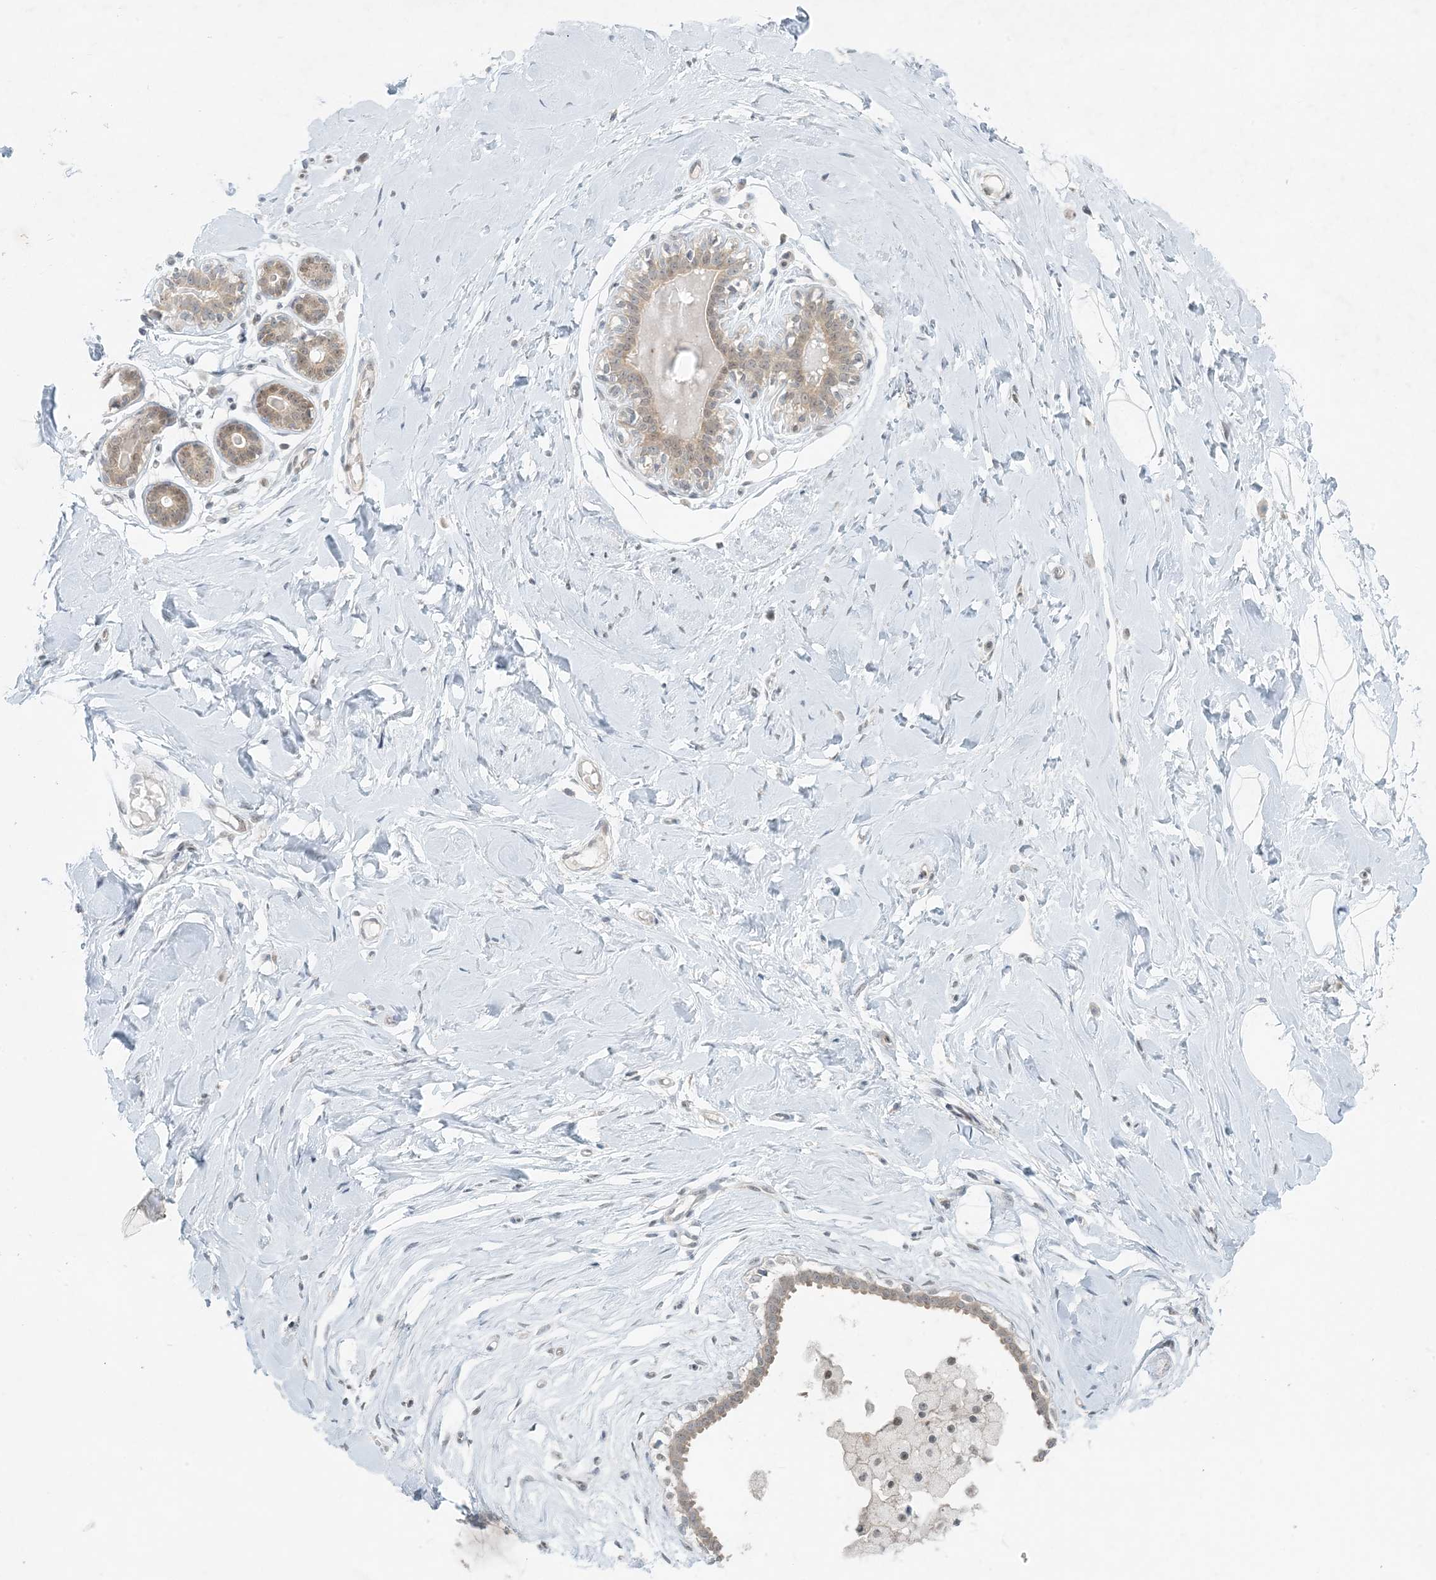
{"staining": {"intensity": "negative", "quantity": "none", "location": "none"}, "tissue": "breast", "cell_type": "Adipocytes", "image_type": "normal", "snomed": [{"axis": "morphology", "description": "Normal tissue, NOS"}, {"axis": "morphology", "description": "Adenoma, NOS"}, {"axis": "topography", "description": "Breast"}], "caption": "There is no significant expression in adipocytes of breast.", "gene": "OBI1", "patient": {"sex": "female", "age": 23}}